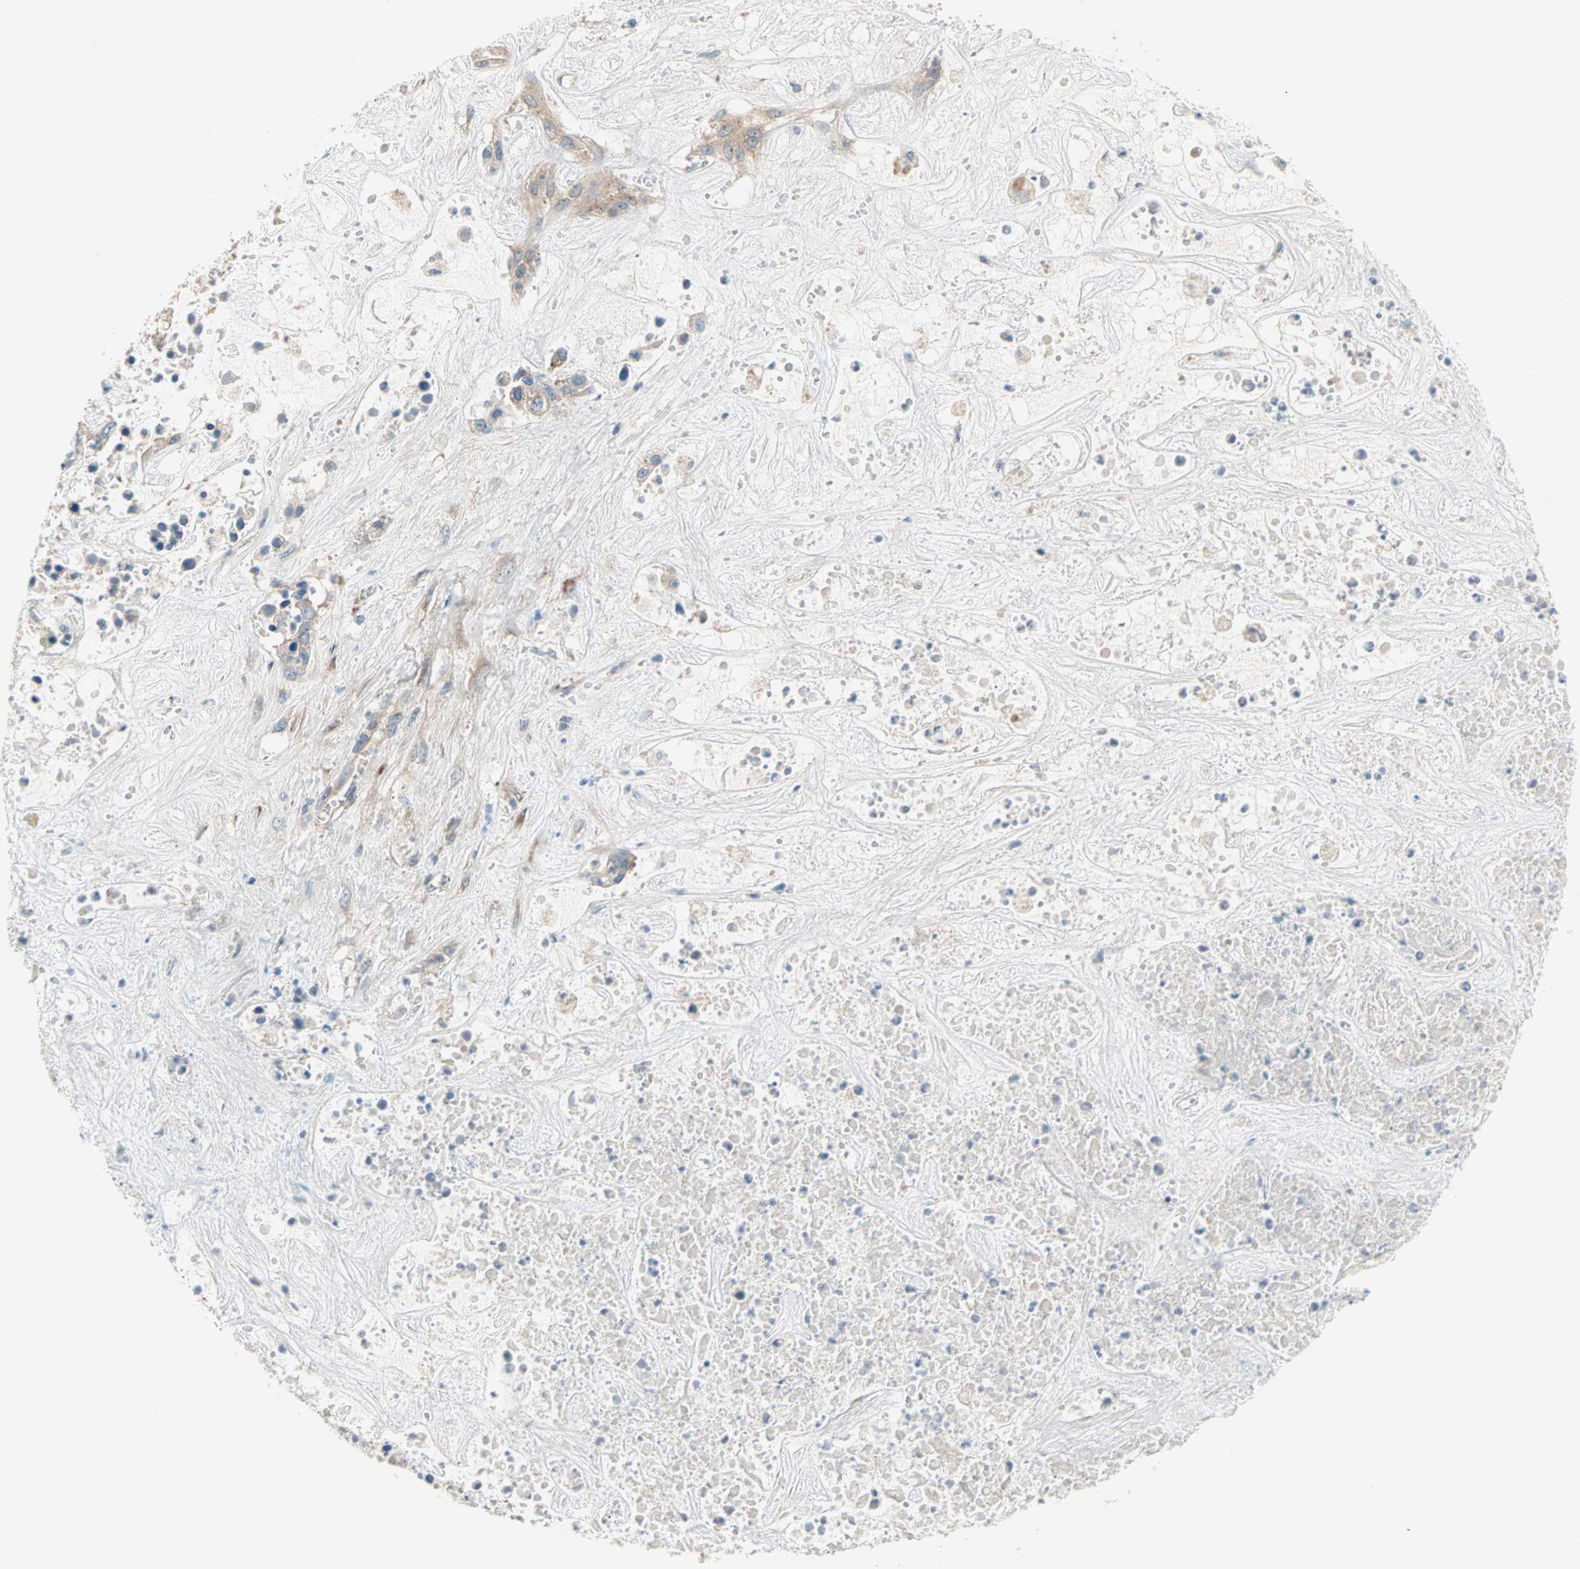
{"staining": {"intensity": "moderate", "quantity": ">75%", "location": "cytoplasmic/membranous"}, "tissue": "liver cancer", "cell_type": "Tumor cells", "image_type": "cancer", "snomed": [{"axis": "morphology", "description": "Cholangiocarcinoma"}, {"axis": "topography", "description": "Liver"}], "caption": "Liver cancer (cholangiocarcinoma) tissue reveals moderate cytoplasmic/membranous expression in about >75% of tumor cells (IHC, brightfield microscopy, high magnification).", "gene": "PDE8A", "patient": {"sex": "female", "age": 65}}